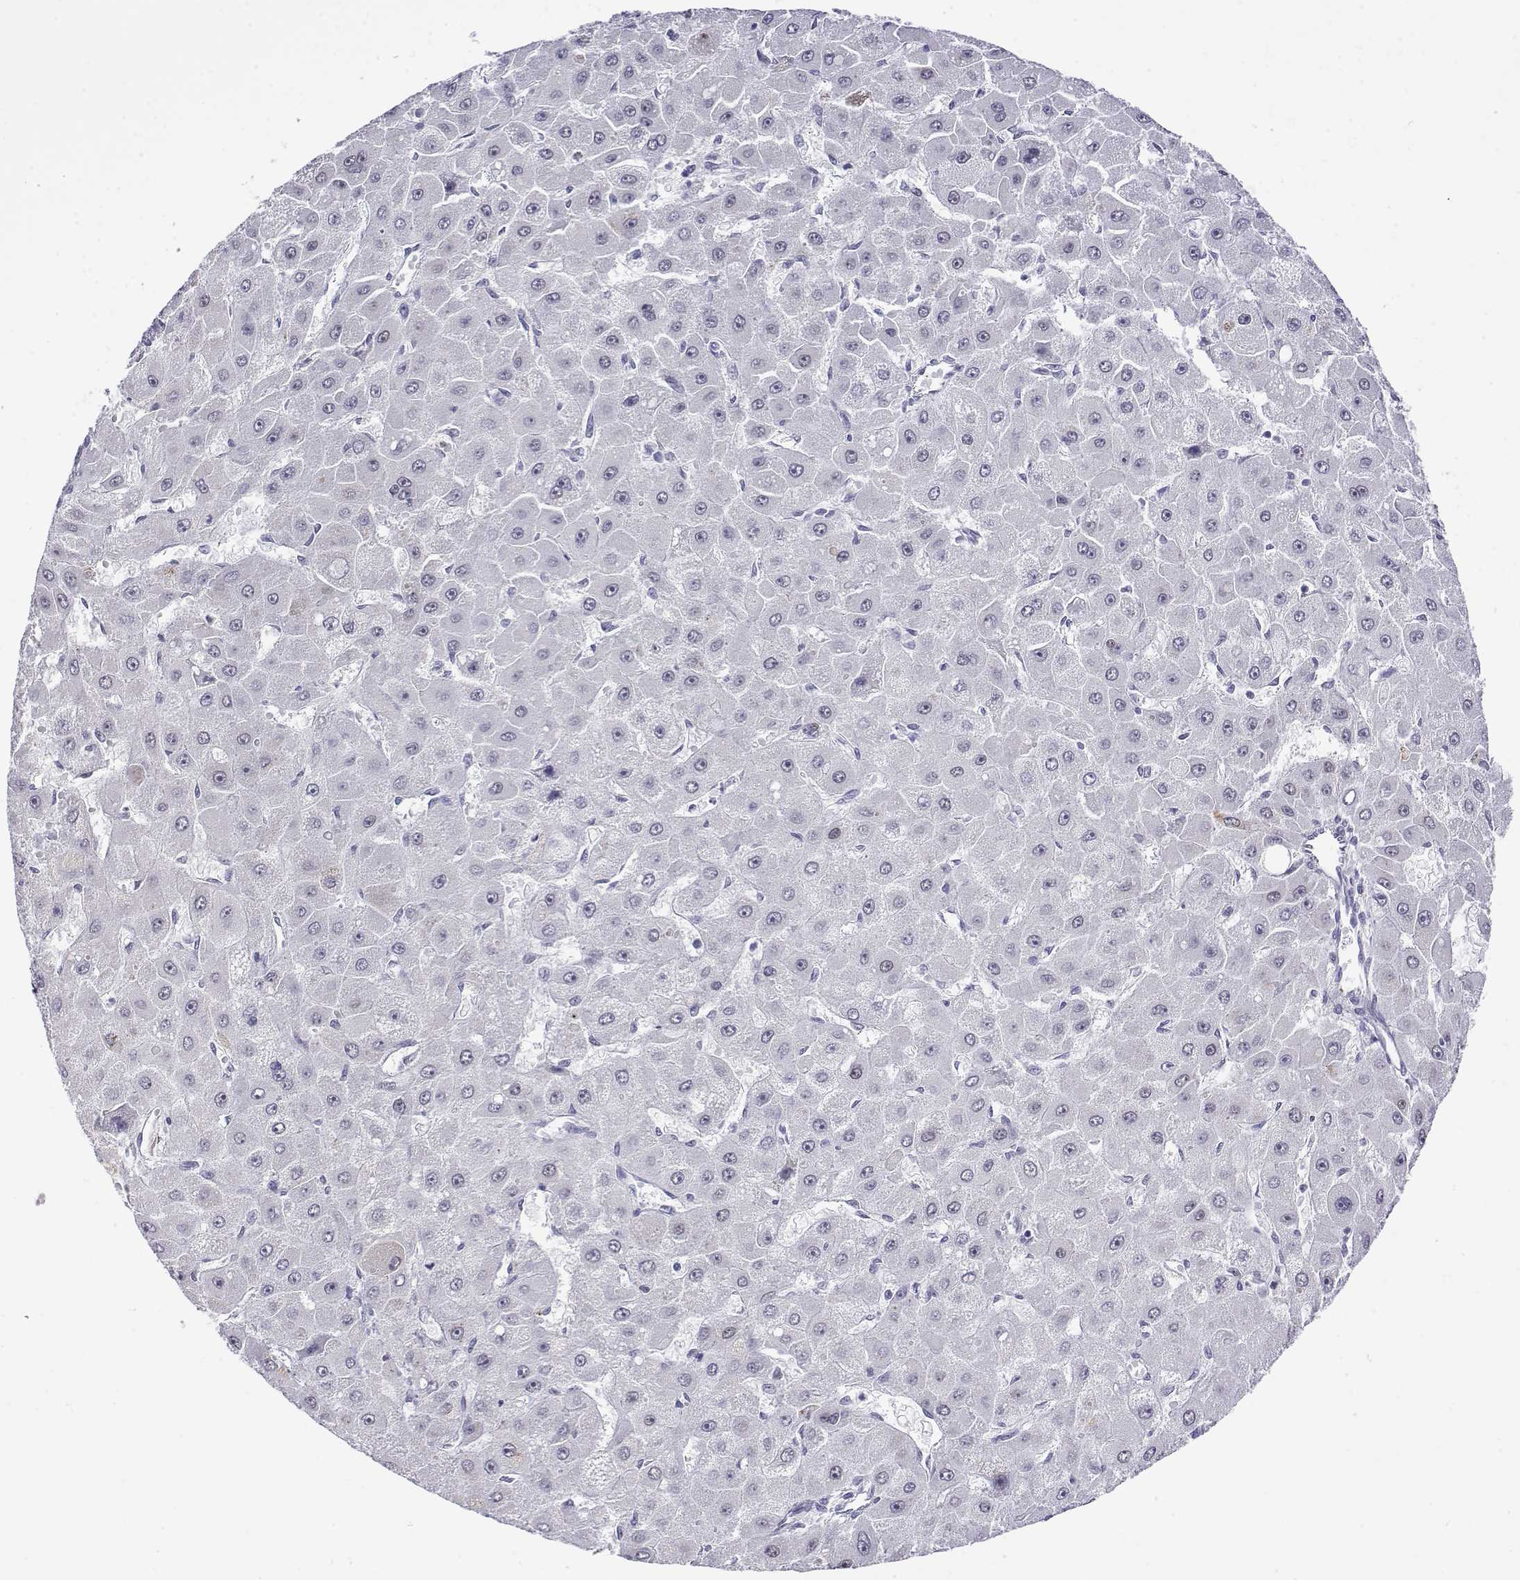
{"staining": {"intensity": "negative", "quantity": "none", "location": "none"}, "tissue": "liver cancer", "cell_type": "Tumor cells", "image_type": "cancer", "snomed": [{"axis": "morphology", "description": "Carcinoma, Hepatocellular, NOS"}, {"axis": "topography", "description": "Liver"}], "caption": "Tumor cells show no significant protein staining in liver cancer (hepatocellular carcinoma). (DAB IHC visualized using brightfield microscopy, high magnification).", "gene": "POLDIP3", "patient": {"sex": "female", "age": 25}}